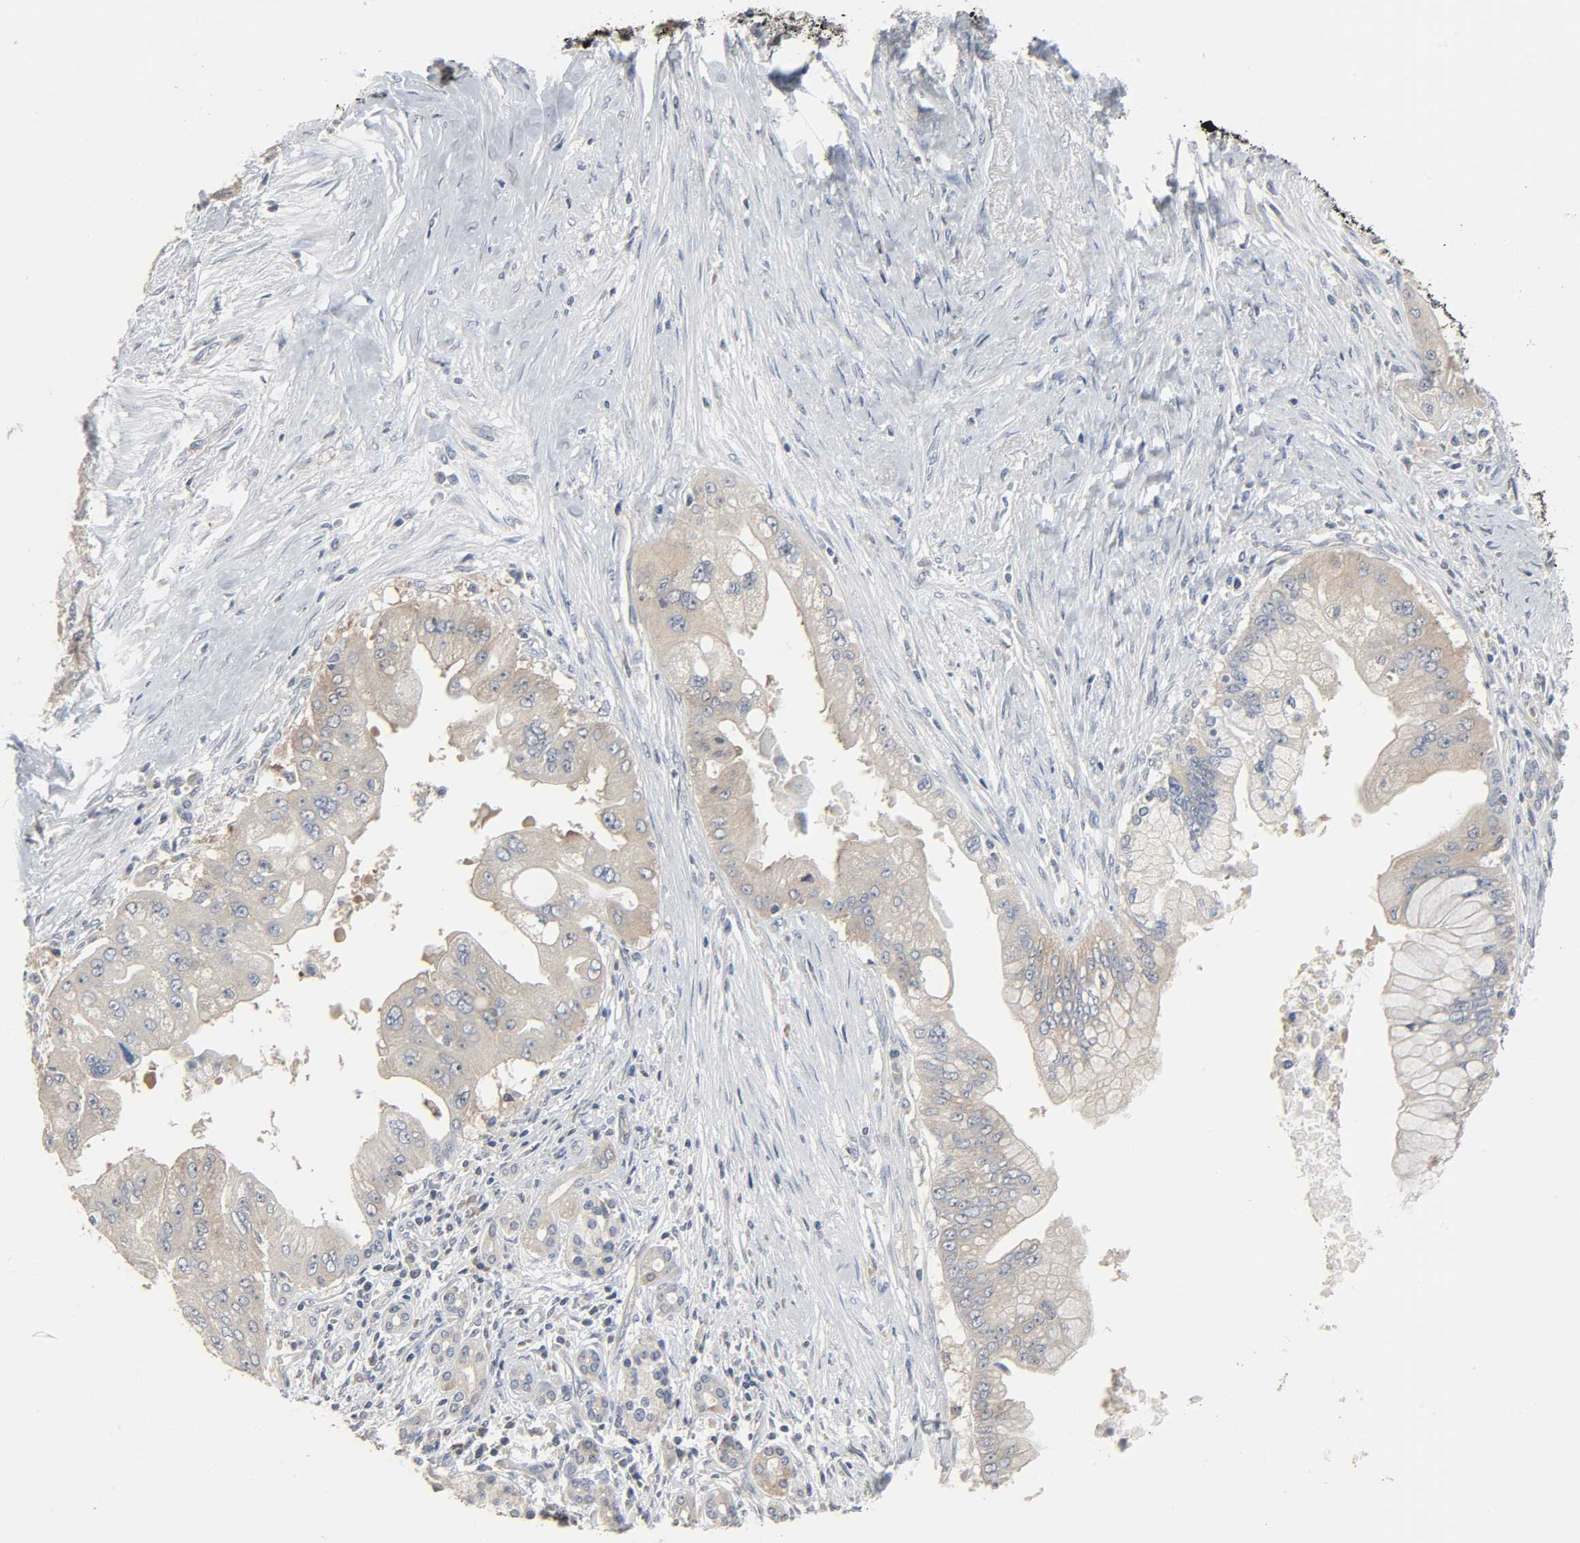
{"staining": {"intensity": "moderate", "quantity": ">75%", "location": "cytoplasmic/membranous"}, "tissue": "pancreatic cancer", "cell_type": "Tumor cells", "image_type": "cancer", "snomed": [{"axis": "morphology", "description": "Adenocarcinoma, NOS"}, {"axis": "topography", "description": "Pancreas"}], "caption": "Moderate cytoplasmic/membranous staining for a protein is present in about >75% of tumor cells of pancreatic adenocarcinoma using IHC.", "gene": "PLEKHA2", "patient": {"sex": "male", "age": 59}}